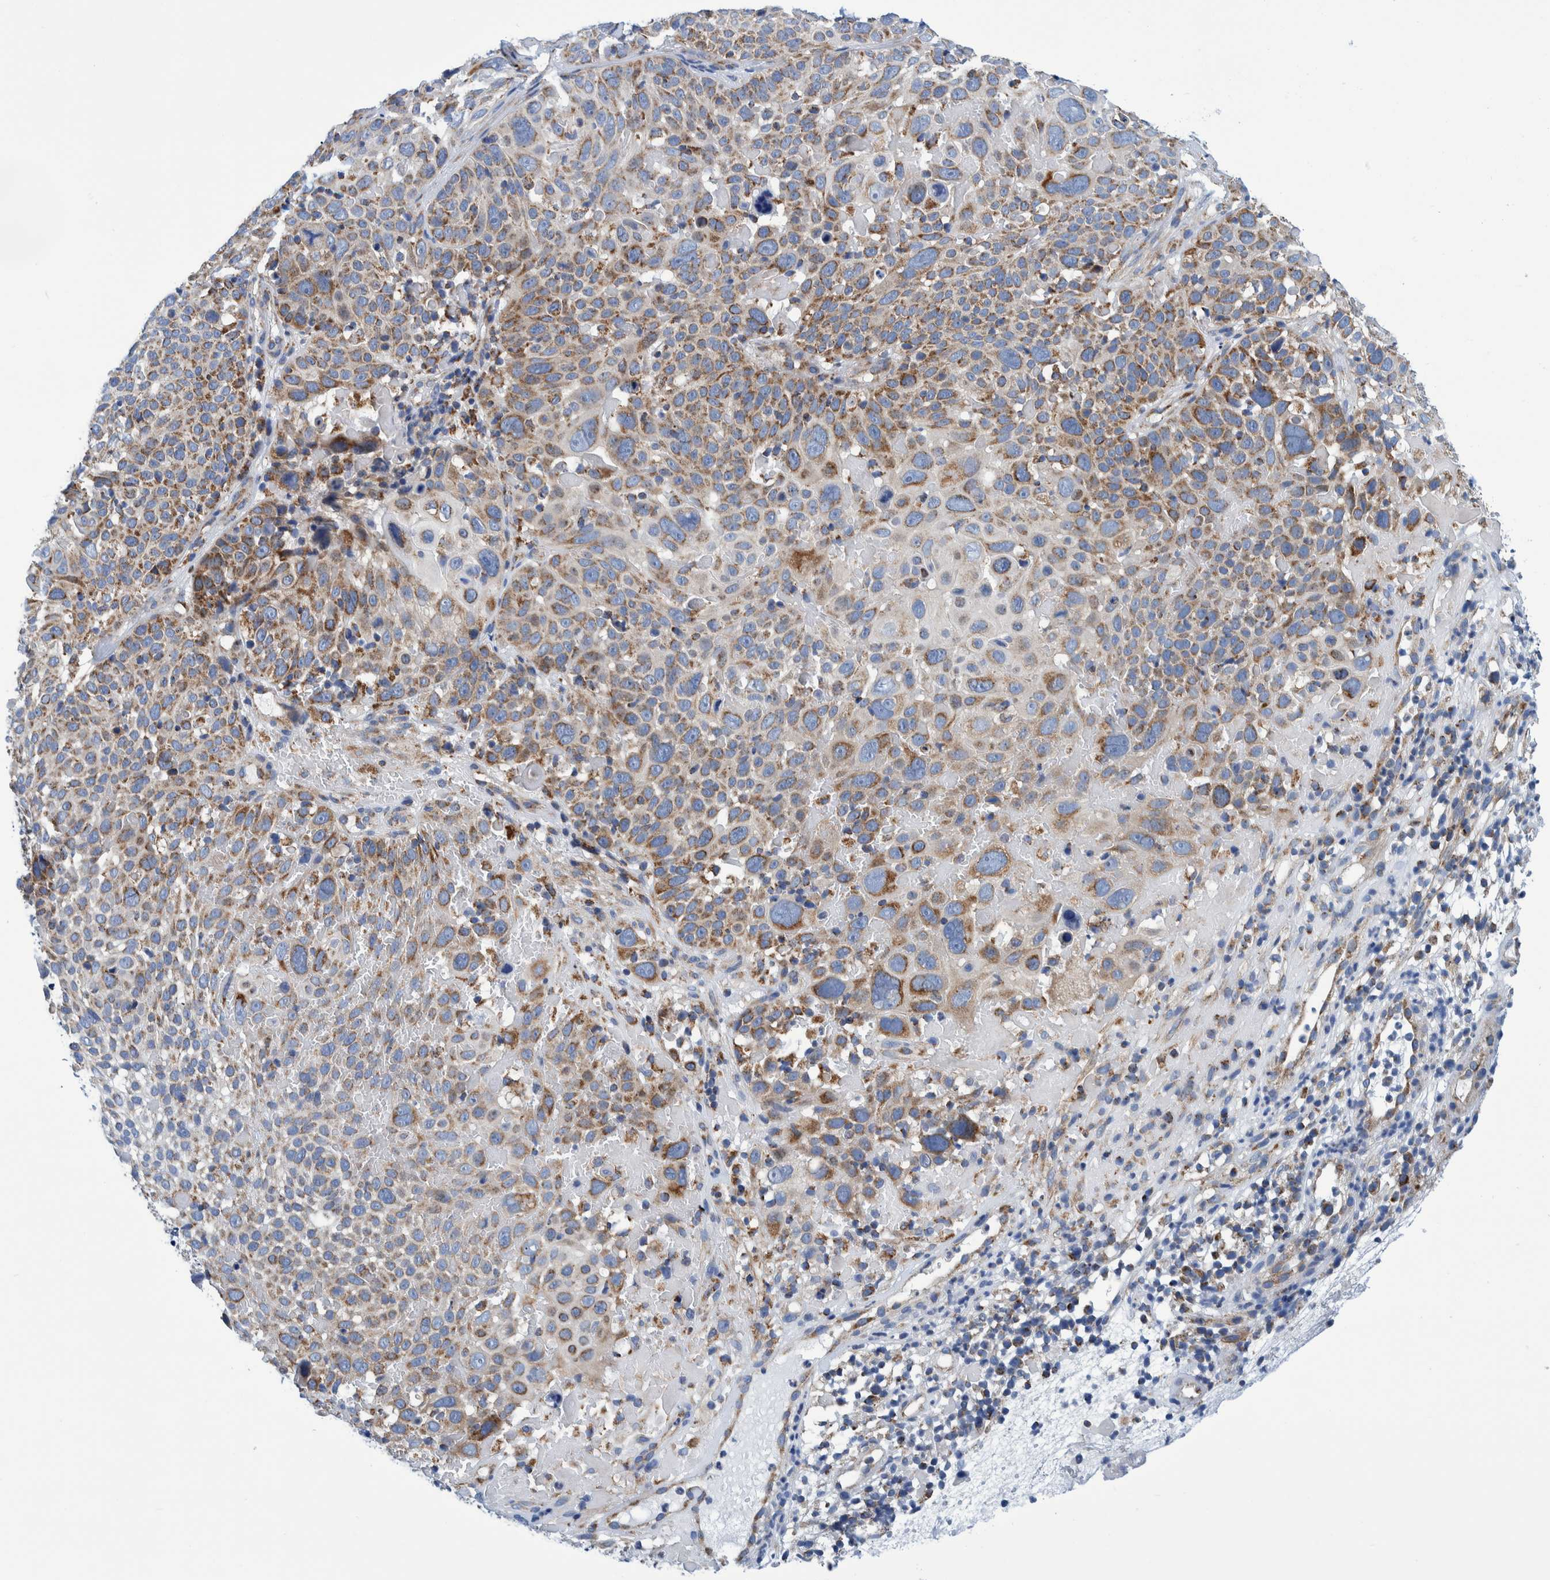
{"staining": {"intensity": "moderate", "quantity": ">75%", "location": "cytoplasmic/membranous"}, "tissue": "cervical cancer", "cell_type": "Tumor cells", "image_type": "cancer", "snomed": [{"axis": "morphology", "description": "Squamous cell carcinoma, NOS"}, {"axis": "topography", "description": "Cervix"}], "caption": "Cervical cancer (squamous cell carcinoma) stained for a protein shows moderate cytoplasmic/membranous positivity in tumor cells.", "gene": "BZW2", "patient": {"sex": "female", "age": 74}}